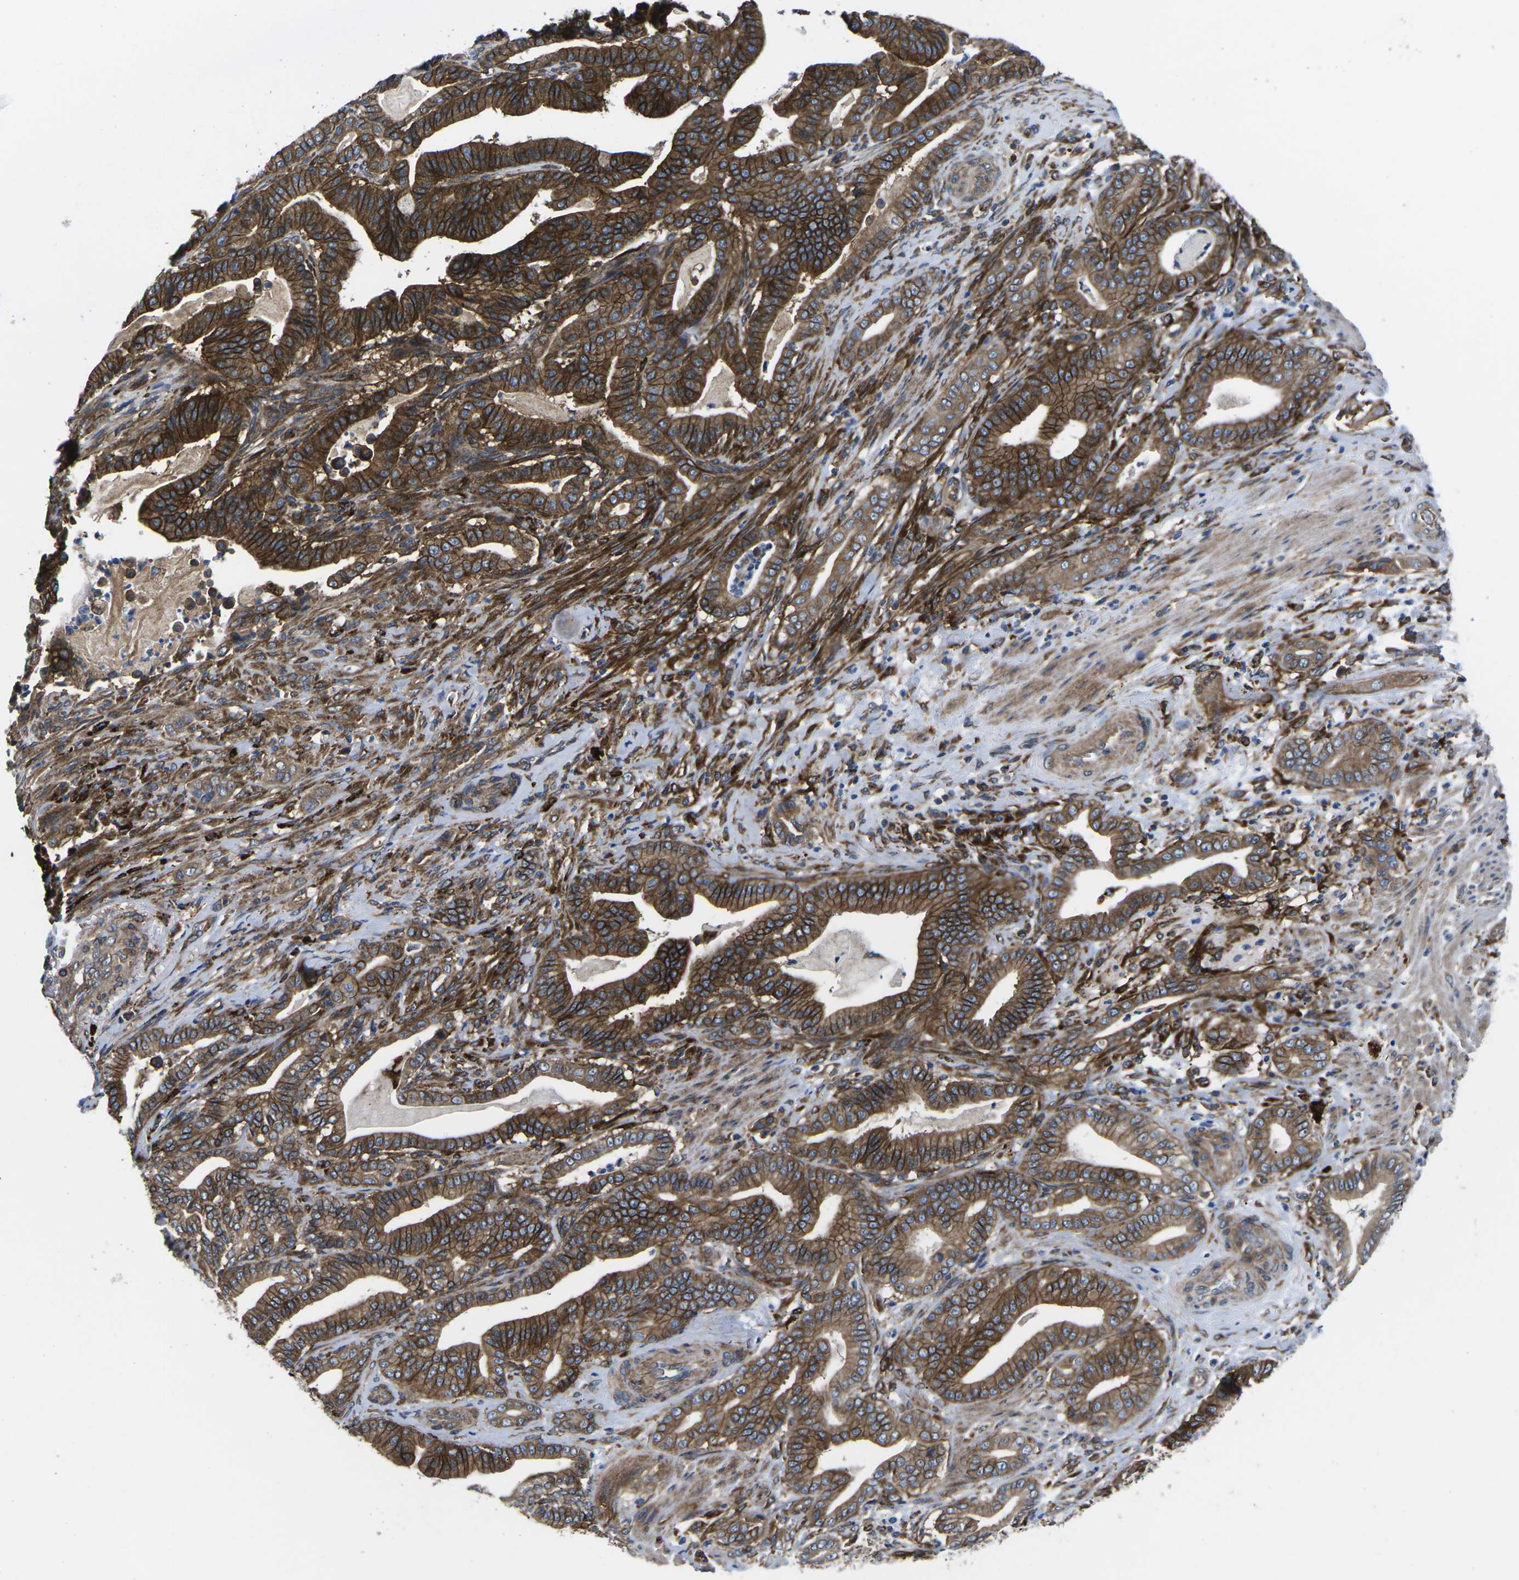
{"staining": {"intensity": "strong", "quantity": ">75%", "location": "cytoplasmic/membranous"}, "tissue": "pancreatic cancer", "cell_type": "Tumor cells", "image_type": "cancer", "snomed": [{"axis": "morphology", "description": "Normal tissue, NOS"}, {"axis": "morphology", "description": "Adenocarcinoma, NOS"}, {"axis": "topography", "description": "Pancreas"}], "caption": "Adenocarcinoma (pancreatic) stained with DAB (3,3'-diaminobenzidine) immunohistochemistry shows high levels of strong cytoplasmic/membranous staining in about >75% of tumor cells.", "gene": "DLG1", "patient": {"sex": "male", "age": 63}}